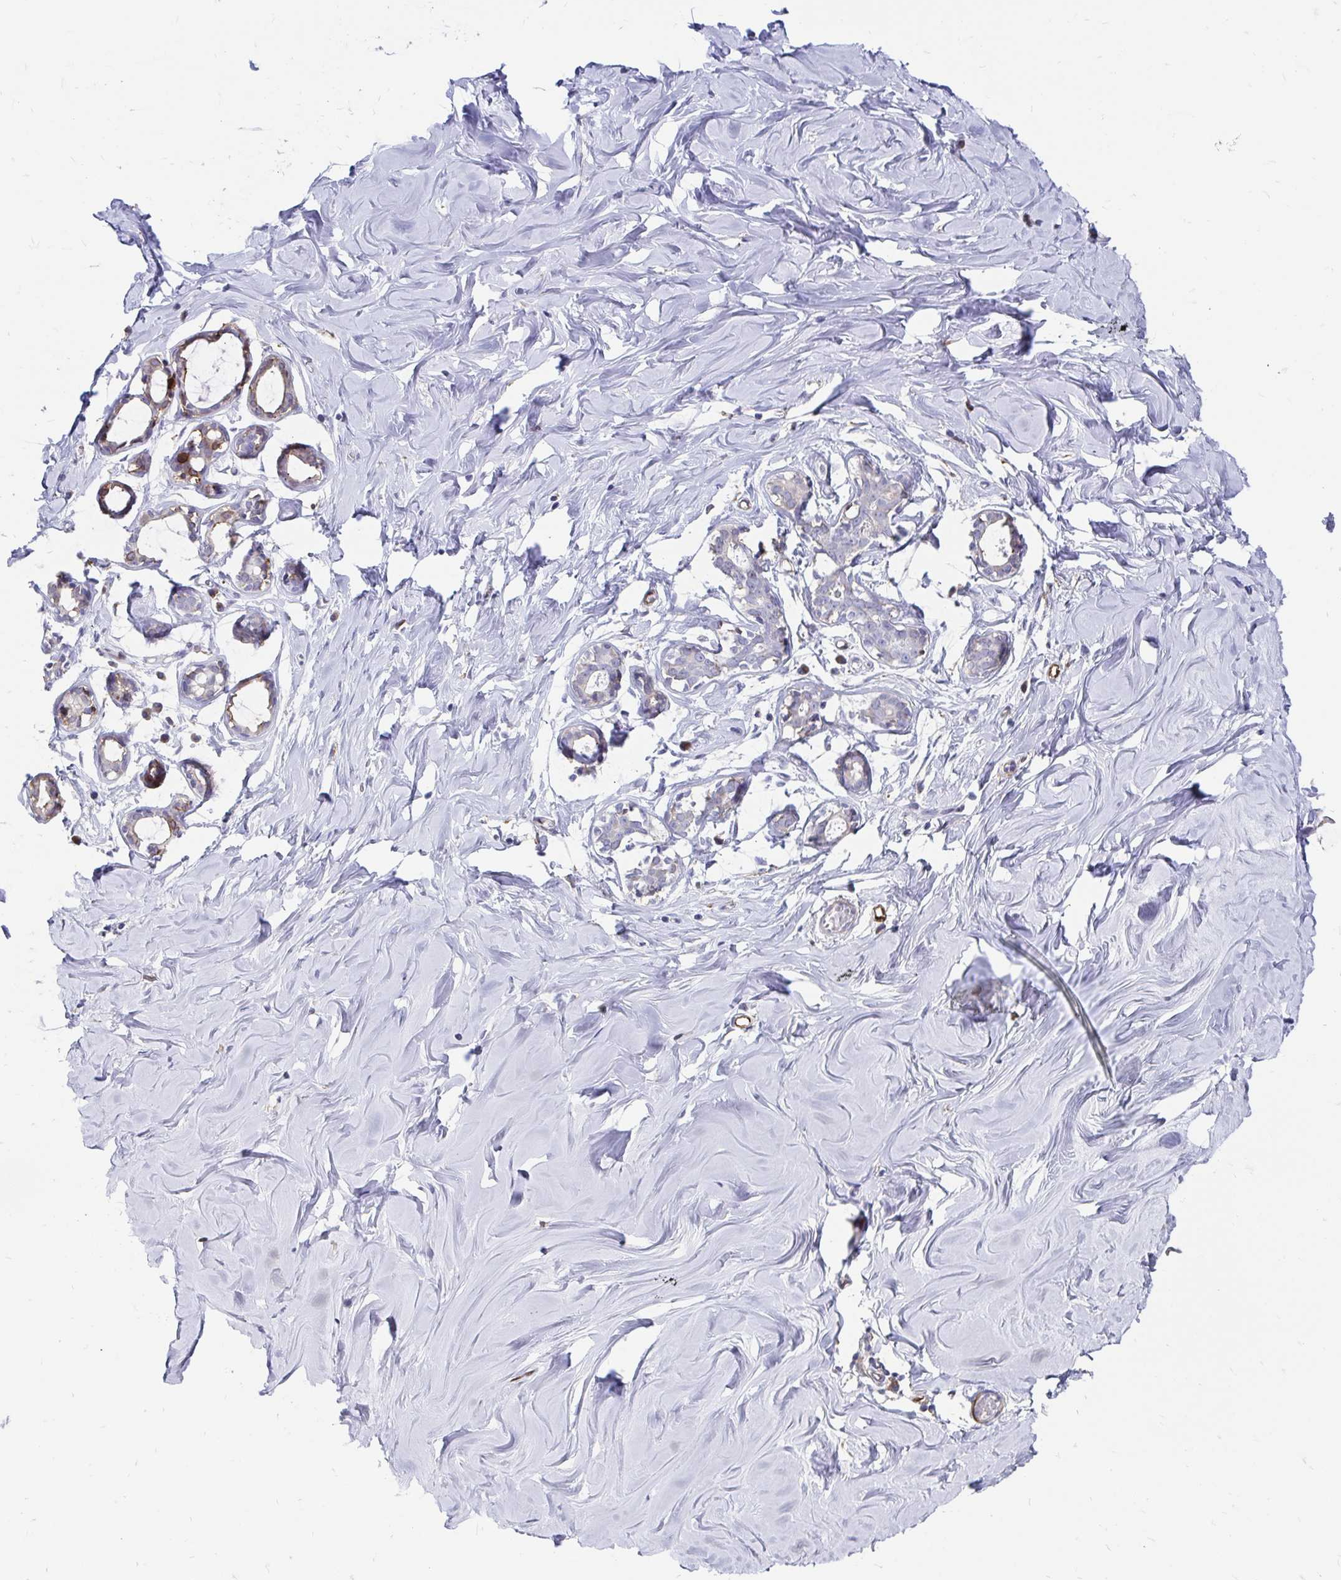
{"staining": {"intensity": "moderate", "quantity": "25%-75%", "location": "cytoplasmic/membranous"}, "tissue": "breast", "cell_type": "Adipocytes", "image_type": "normal", "snomed": [{"axis": "morphology", "description": "Normal tissue, NOS"}, {"axis": "topography", "description": "Breast"}], "caption": "Breast stained for a protein reveals moderate cytoplasmic/membranous positivity in adipocytes. (DAB IHC with brightfield microscopy, high magnification).", "gene": "CDKL1", "patient": {"sex": "female", "age": 27}}